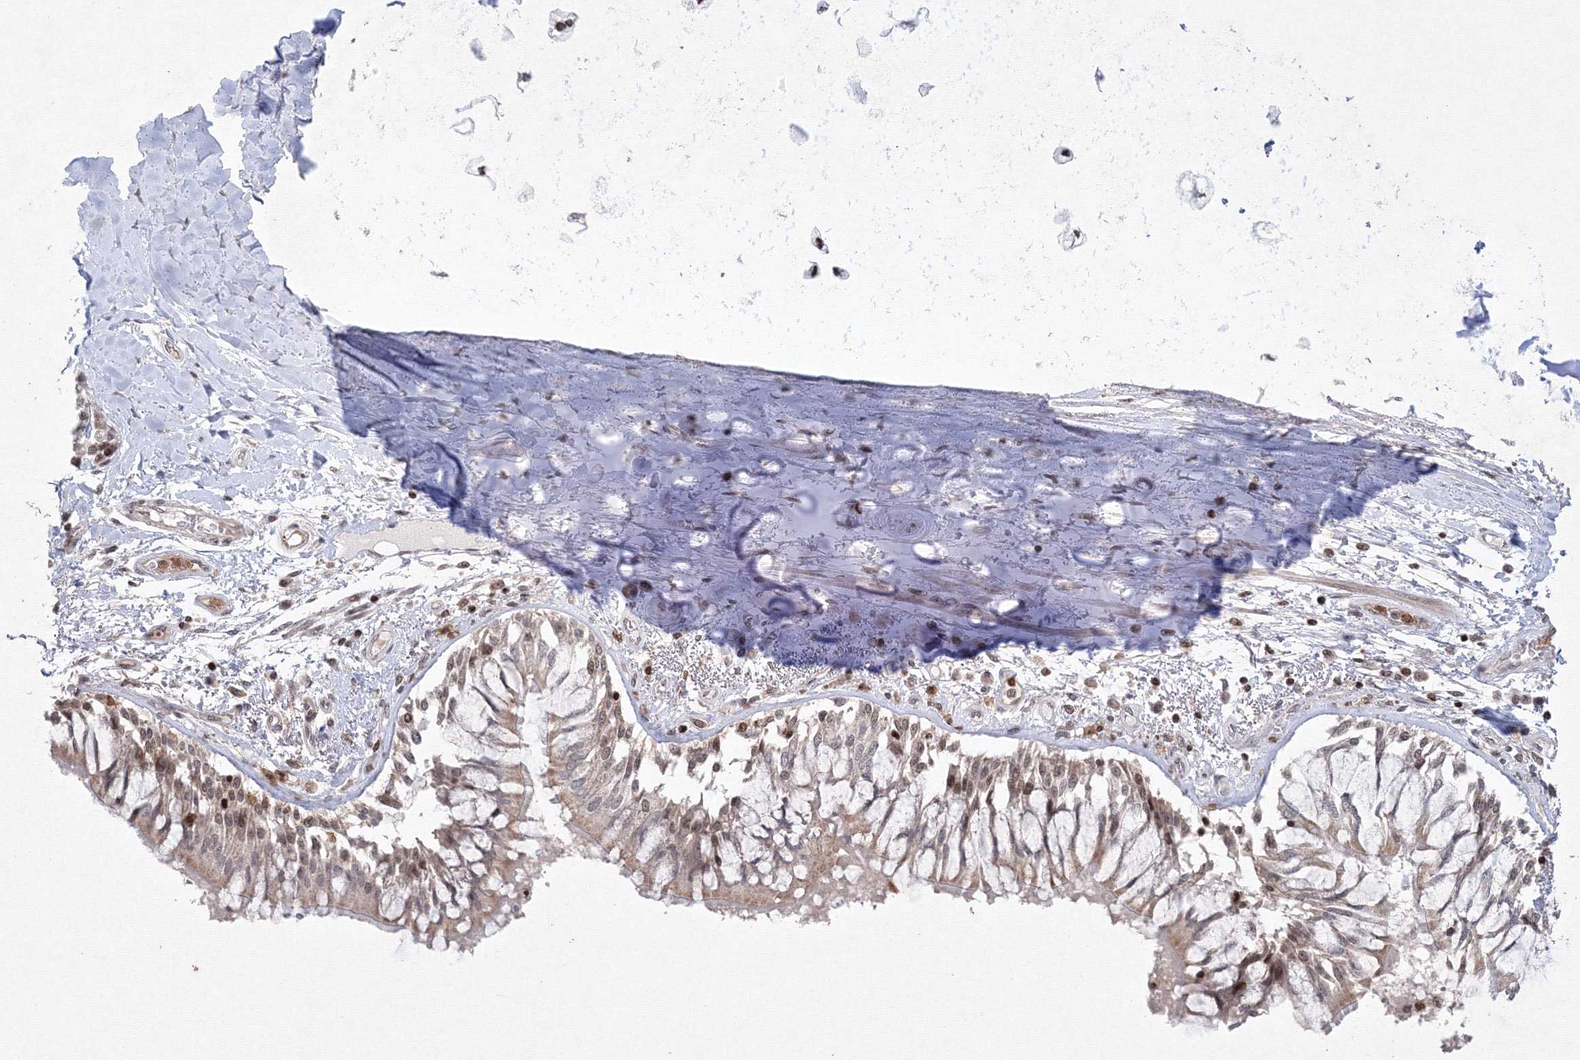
{"staining": {"intensity": "negative", "quantity": "none", "location": "none"}, "tissue": "adipose tissue", "cell_type": "Adipocytes", "image_type": "normal", "snomed": [{"axis": "morphology", "description": "Normal tissue, NOS"}, {"axis": "topography", "description": "Cartilage tissue"}, {"axis": "topography", "description": "Bronchus"}, {"axis": "topography", "description": "Lung"}, {"axis": "topography", "description": "Peripheral nerve tissue"}], "caption": "Immunohistochemistry image of normal human adipose tissue stained for a protein (brown), which shows no staining in adipocytes. Brightfield microscopy of immunohistochemistry stained with DAB (brown) and hematoxylin (blue), captured at high magnification.", "gene": "MKRN2", "patient": {"sex": "female", "age": 49}}